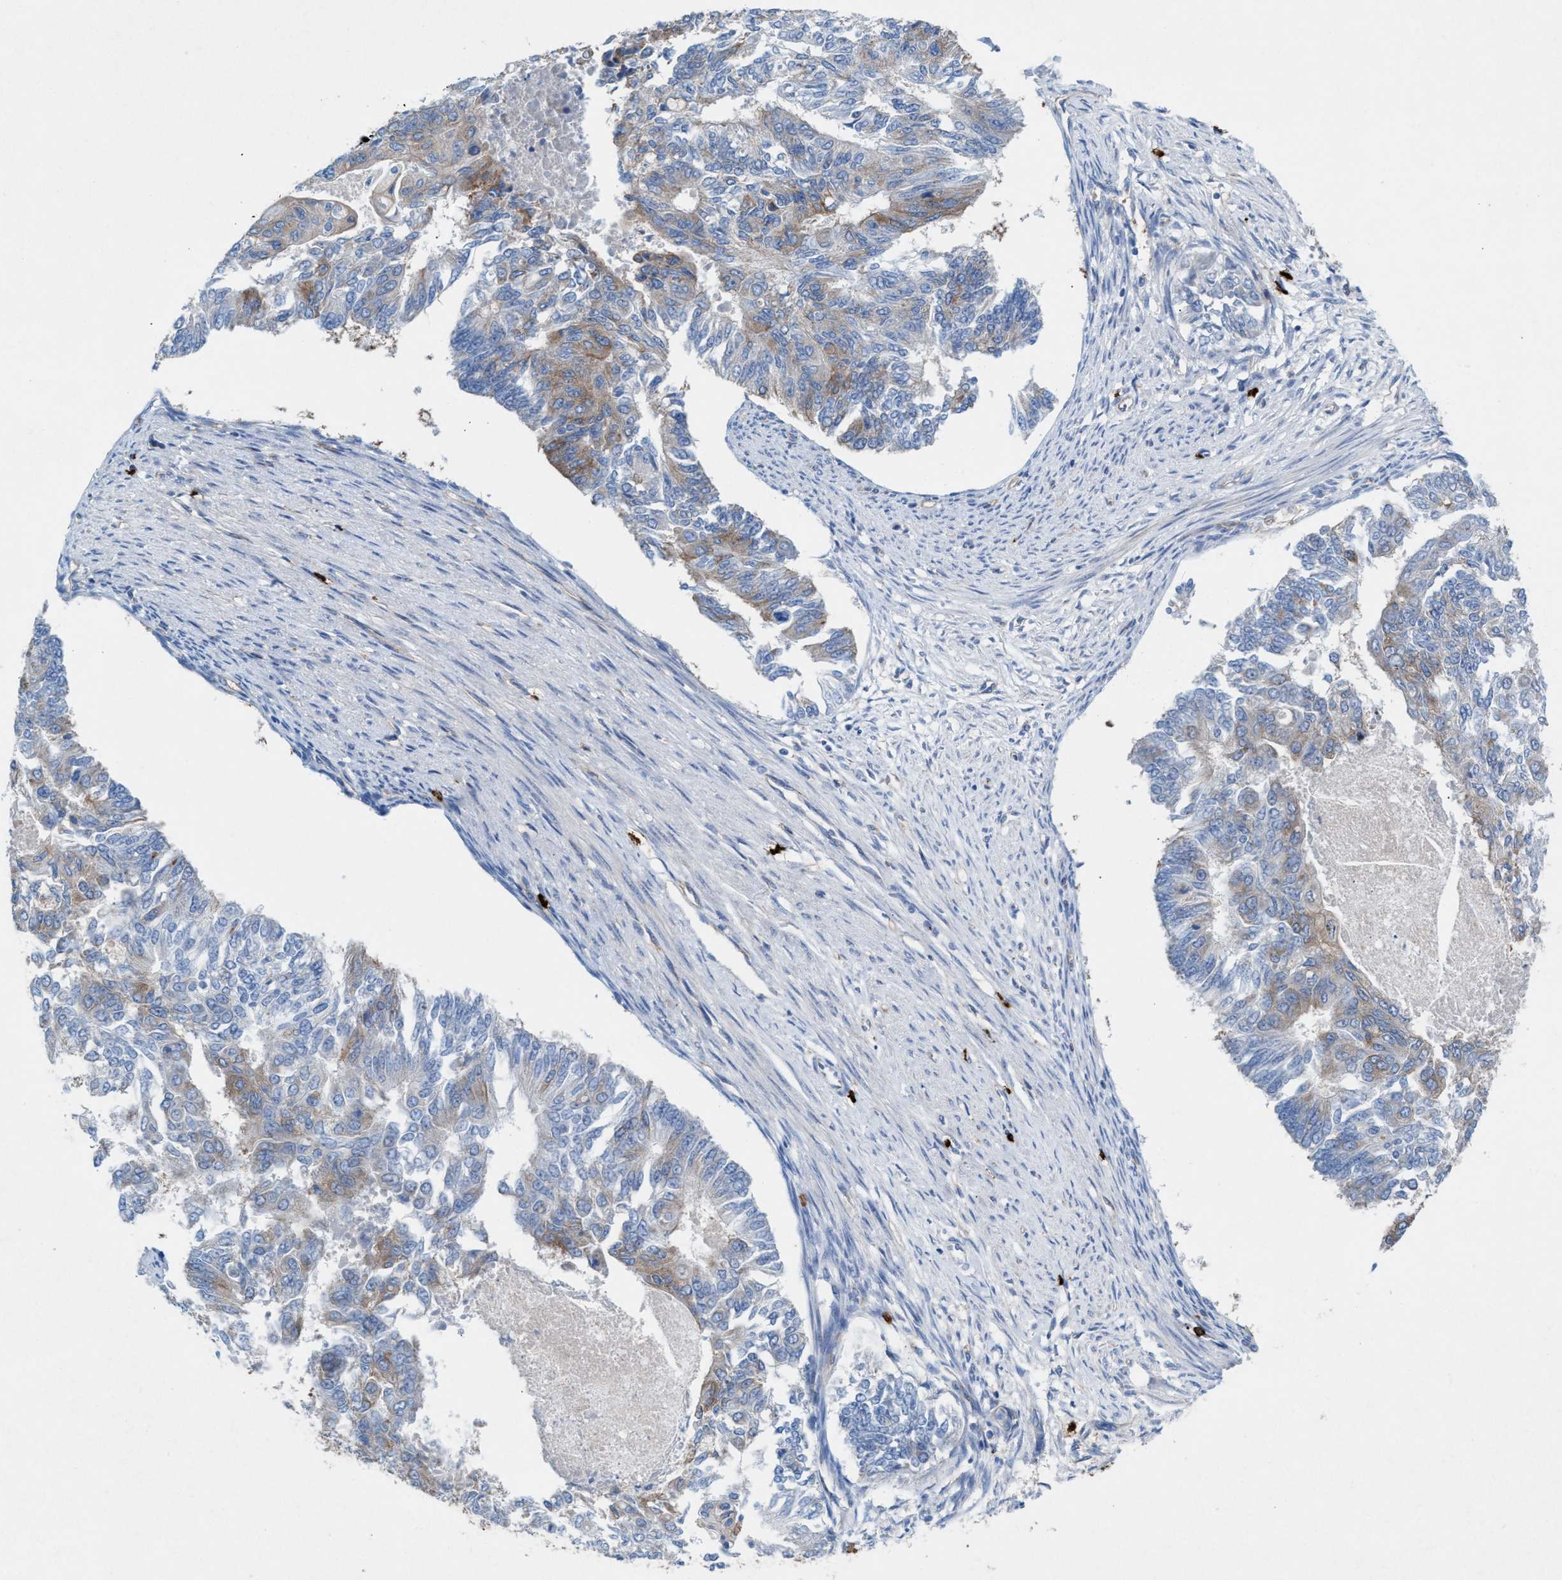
{"staining": {"intensity": "moderate", "quantity": "<25%", "location": "cytoplasmic/membranous"}, "tissue": "endometrial cancer", "cell_type": "Tumor cells", "image_type": "cancer", "snomed": [{"axis": "morphology", "description": "Adenocarcinoma, NOS"}, {"axis": "topography", "description": "Endometrium"}], "caption": "Human adenocarcinoma (endometrial) stained with a brown dye displays moderate cytoplasmic/membranous positive staining in about <25% of tumor cells.", "gene": "NYAP1", "patient": {"sex": "female", "age": 32}}